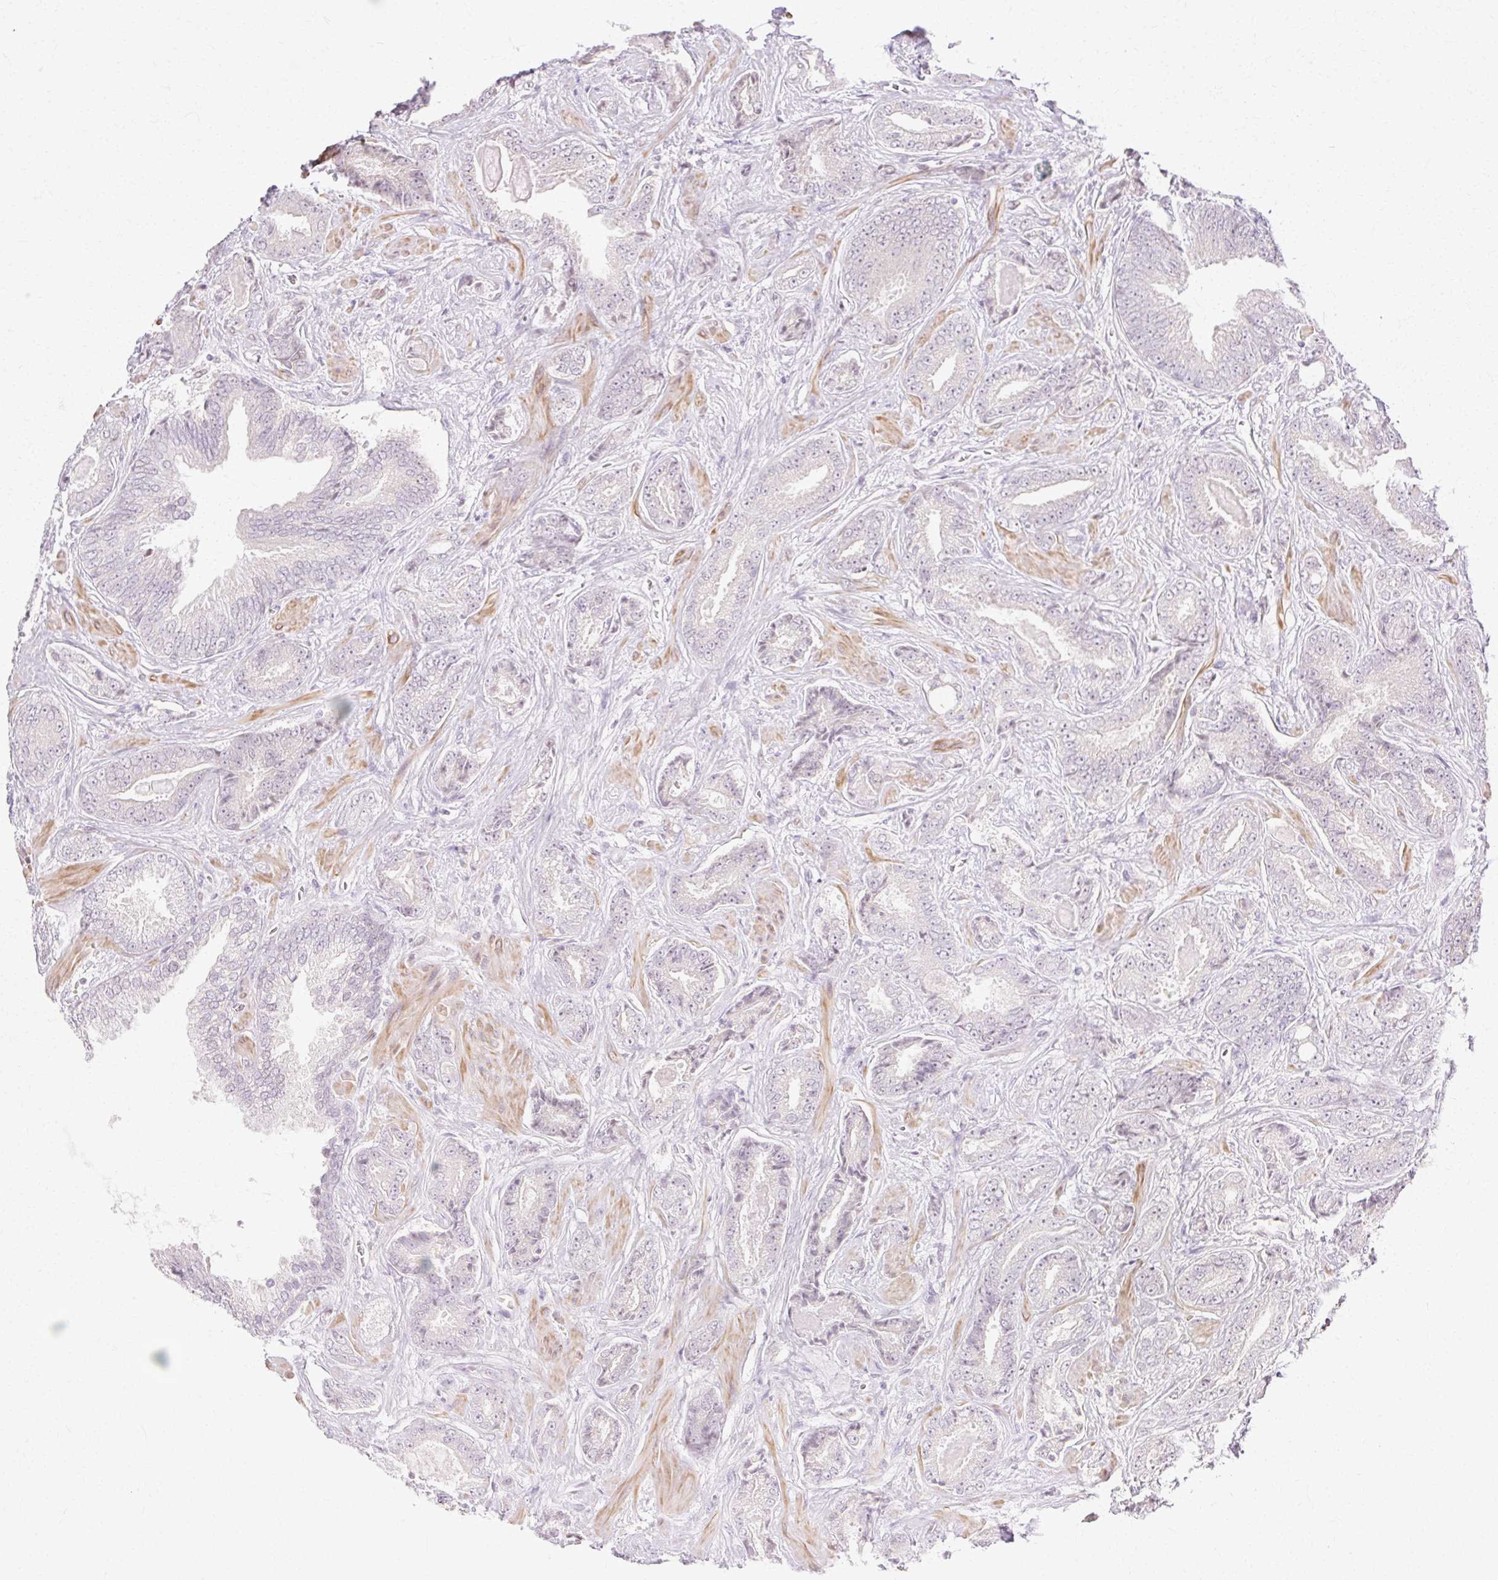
{"staining": {"intensity": "negative", "quantity": "none", "location": "none"}, "tissue": "prostate cancer", "cell_type": "Tumor cells", "image_type": "cancer", "snomed": [{"axis": "morphology", "description": "Adenocarcinoma, Low grade"}, {"axis": "topography", "description": "Prostate"}], "caption": "DAB (3,3'-diaminobenzidine) immunohistochemical staining of prostate cancer (low-grade adenocarcinoma) reveals no significant positivity in tumor cells.", "gene": "C3orf49", "patient": {"sex": "male", "age": 62}}